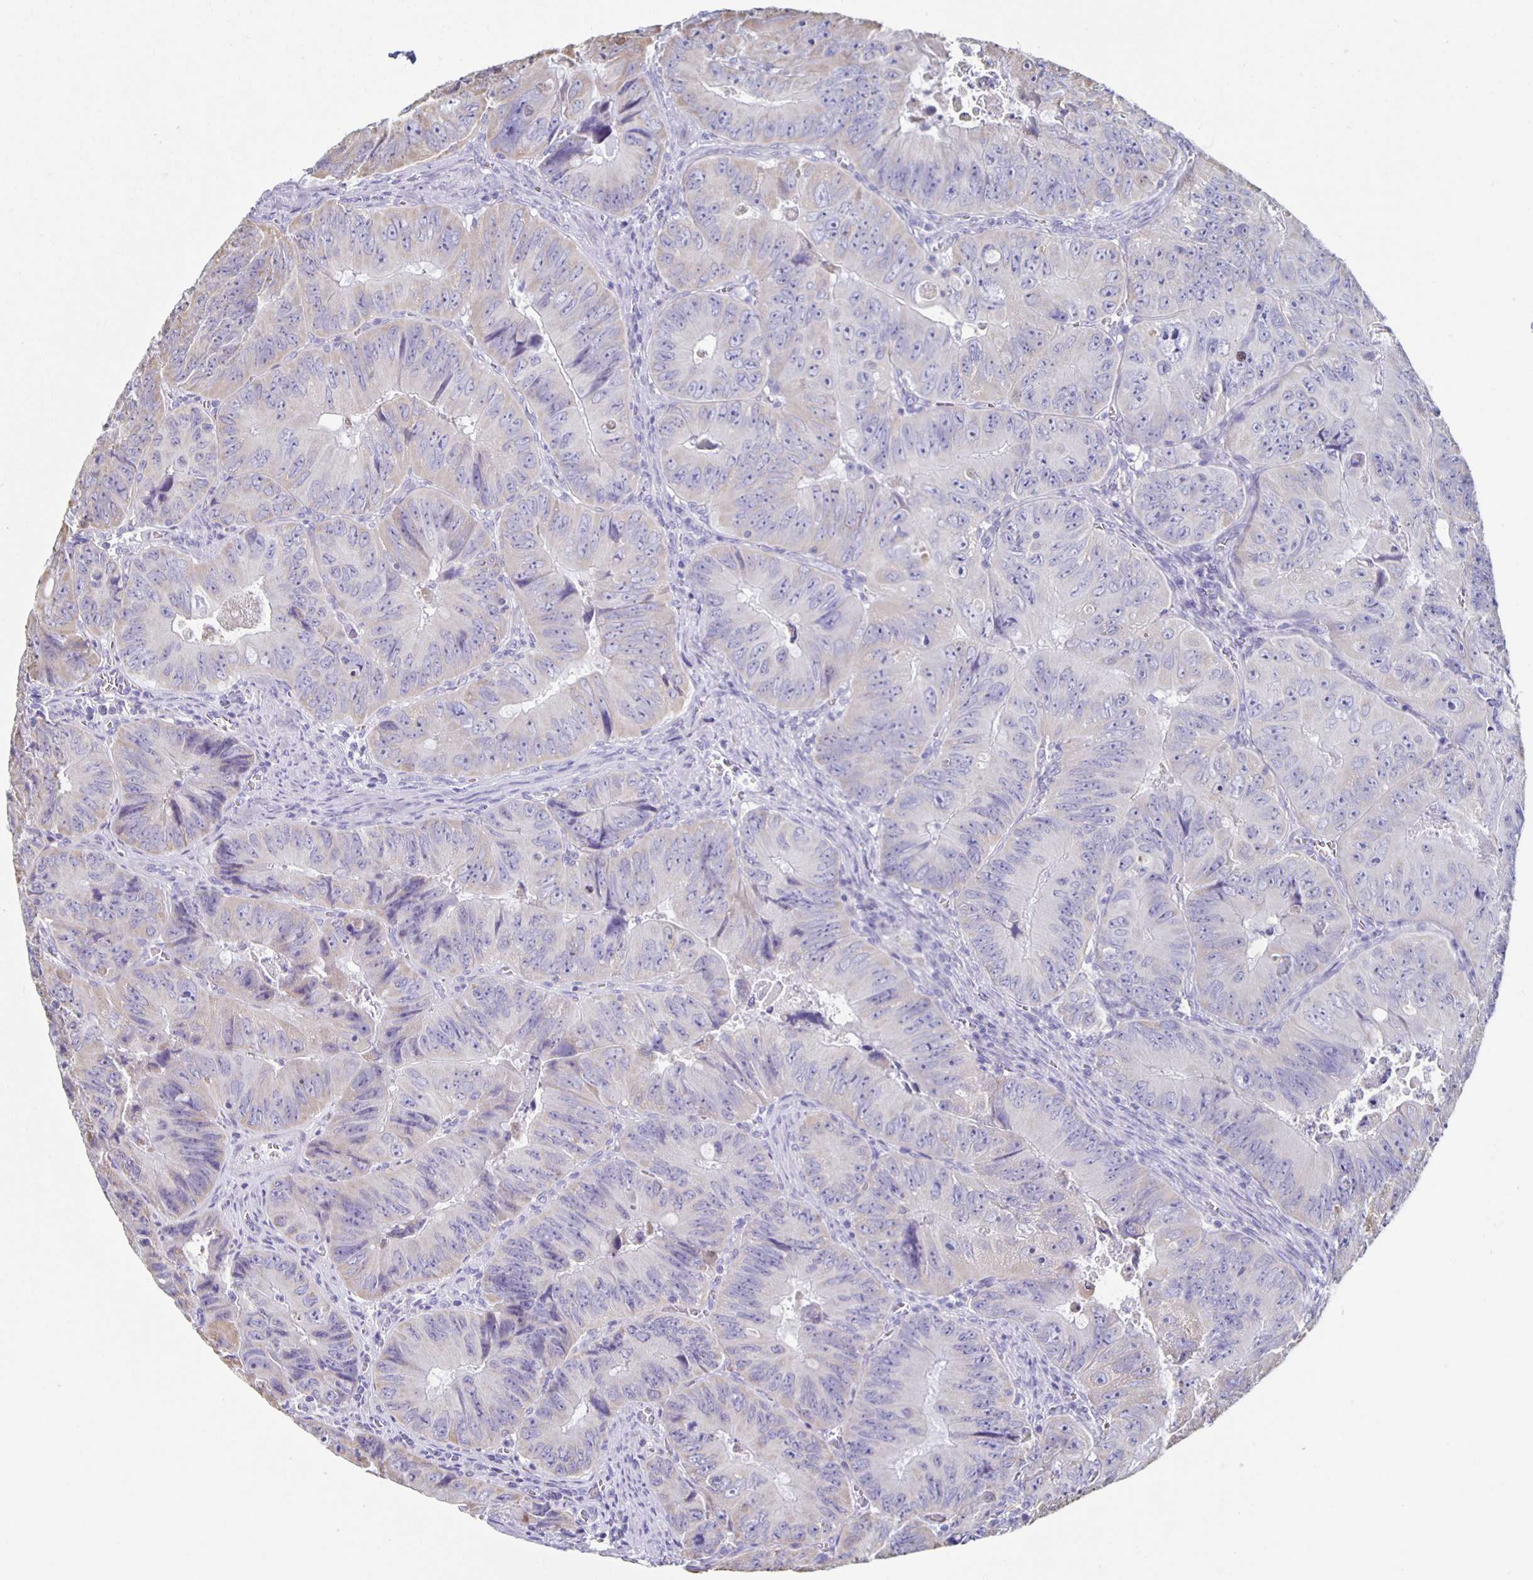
{"staining": {"intensity": "weak", "quantity": "<25%", "location": "cytoplasmic/membranous"}, "tissue": "colorectal cancer", "cell_type": "Tumor cells", "image_type": "cancer", "snomed": [{"axis": "morphology", "description": "Adenocarcinoma, NOS"}, {"axis": "topography", "description": "Colon"}], "caption": "Tumor cells are negative for protein expression in human colorectal cancer.", "gene": "TPPP", "patient": {"sex": "female", "age": 84}}